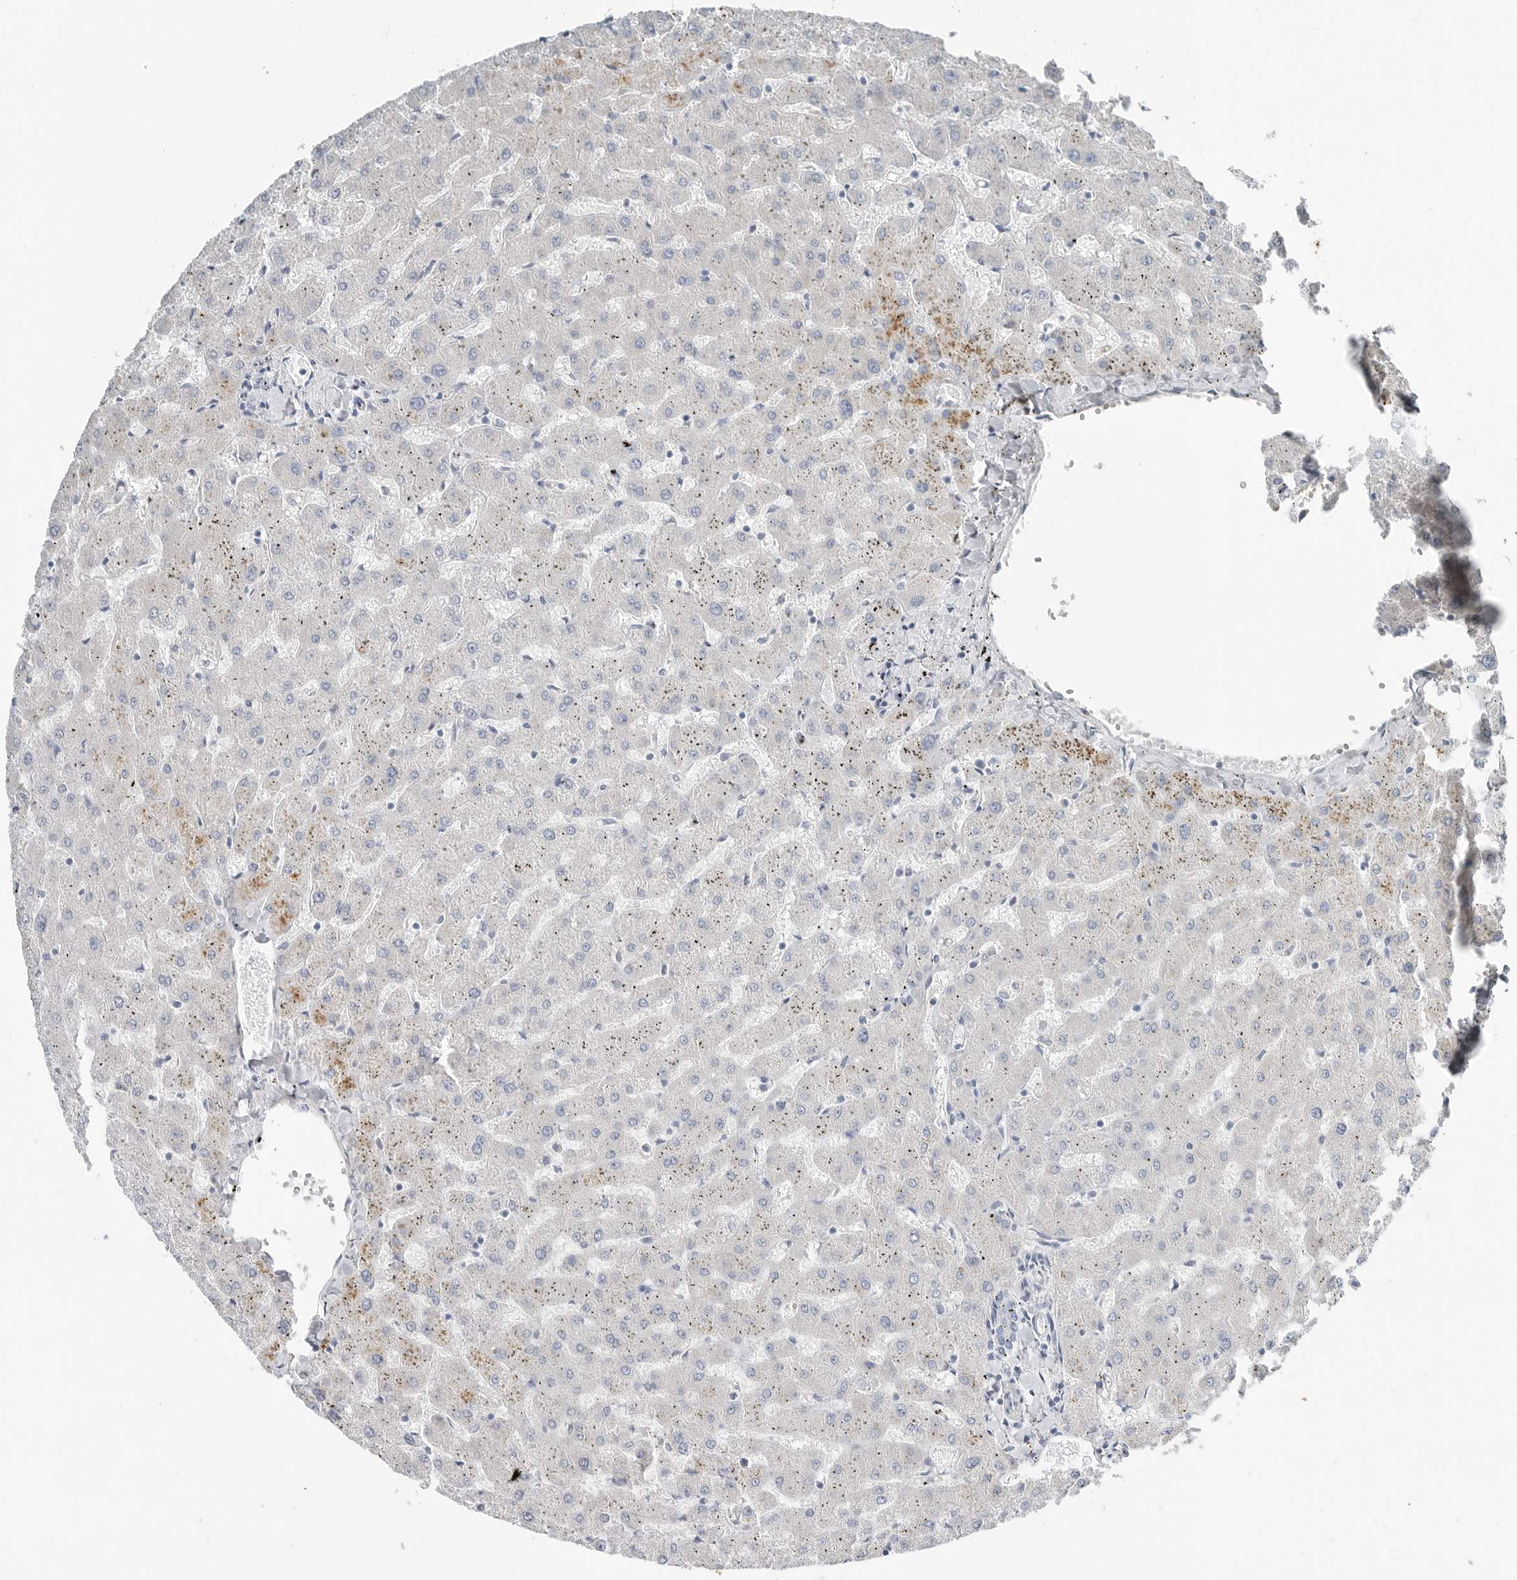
{"staining": {"intensity": "negative", "quantity": "none", "location": "none"}, "tissue": "liver", "cell_type": "Cholangiocytes", "image_type": "normal", "snomed": [{"axis": "morphology", "description": "Normal tissue, NOS"}, {"axis": "topography", "description": "Liver"}], "caption": "A high-resolution image shows immunohistochemistry (IHC) staining of normal liver, which exhibits no significant expression in cholangiocytes.", "gene": "SERPINB7", "patient": {"sex": "female", "age": 63}}